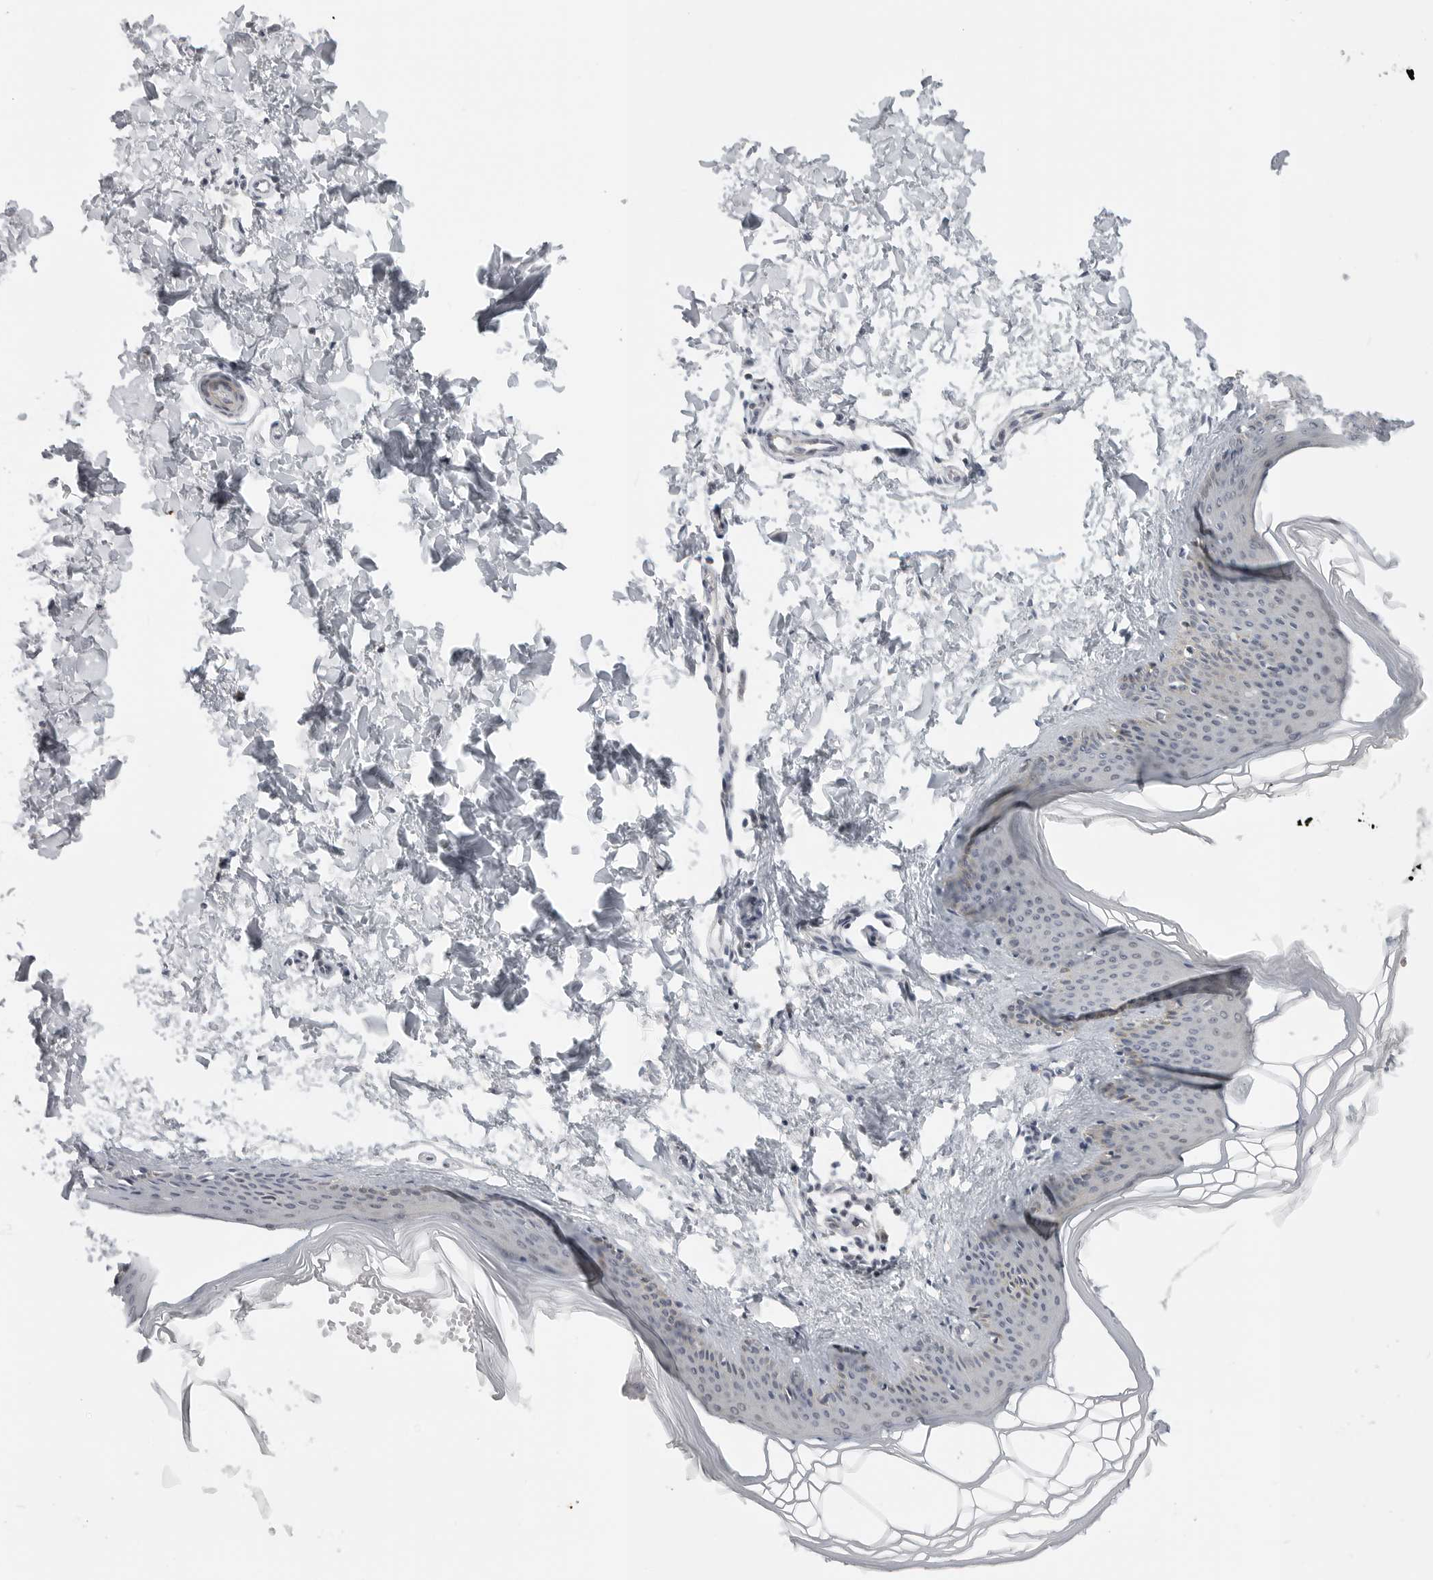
{"staining": {"intensity": "negative", "quantity": "none", "location": "none"}, "tissue": "skin", "cell_type": "Fibroblasts", "image_type": "normal", "snomed": [{"axis": "morphology", "description": "Normal tissue, NOS"}, {"axis": "topography", "description": "Skin"}], "caption": "Normal skin was stained to show a protein in brown. There is no significant positivity in fibroblasts.", "gene": "CEP295NL", "patient": {"sex": "female", "age": 27}}